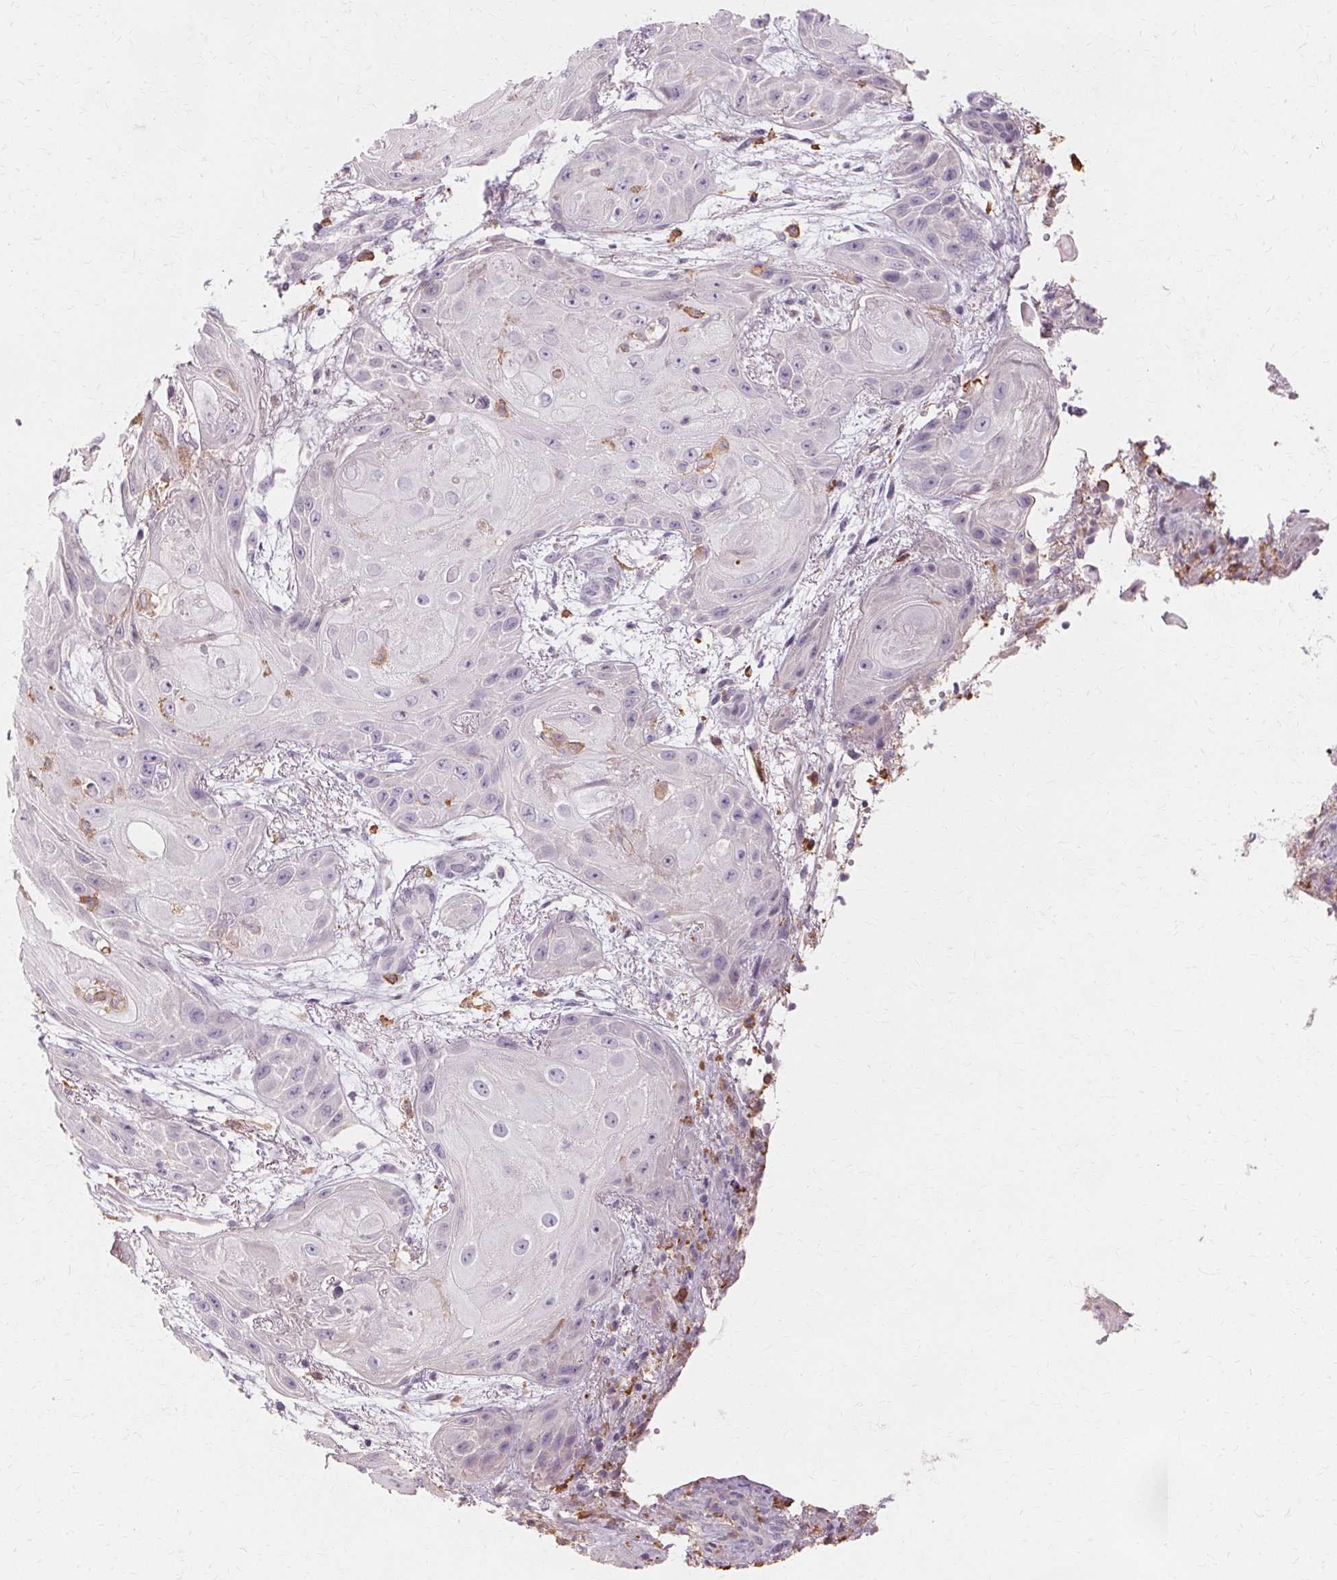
{"staining": {"intensity": "negative", "quantity": "none", "location": "none"}, "tissue": "skin cancer", "cell_type": "Tumor cells", "image_type": "cancer", "snomed": [{"axis": "morphology", "description": "Squamous cell carcinoma, NOS"}, {"axis": "topography", "description": "Skin"}], "caption": "Tumor cells are negative for brown protein staining in squamous cell carcinoma (skin).", "gene": "IFNGR1", "patient": {"sex": "male", "age": 62}}